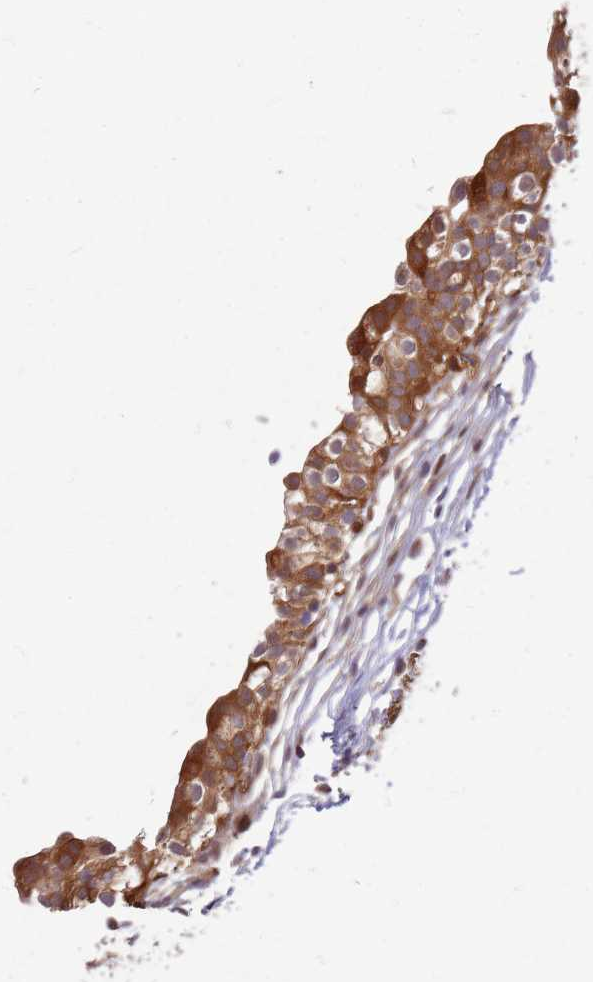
{"staining": {"intensity": "moderate", "quantity": ">75%", "location": "cytoplasmic/membranous"}, "tissue": "urinary bladder", "cell_type": "Urothelial cells", "image_type": "normal", "snomed": [{"axis": "morphology", "description": "Normal tissue, NOS"}, {"axis": "topography", "description": "Urinary bladder"}, {"axis": "topography", "description": "Peripheral nerve tissue"}], "caption": "Moderate cytoplasmic/membranous protein expression is present in approximately >75% of urothelial cells in urinary bladder. Ihc stains the protein in brown and the nuclei are stained blue.", "gene": "HDX", "patient": {"sex": "male", "age": 55}}